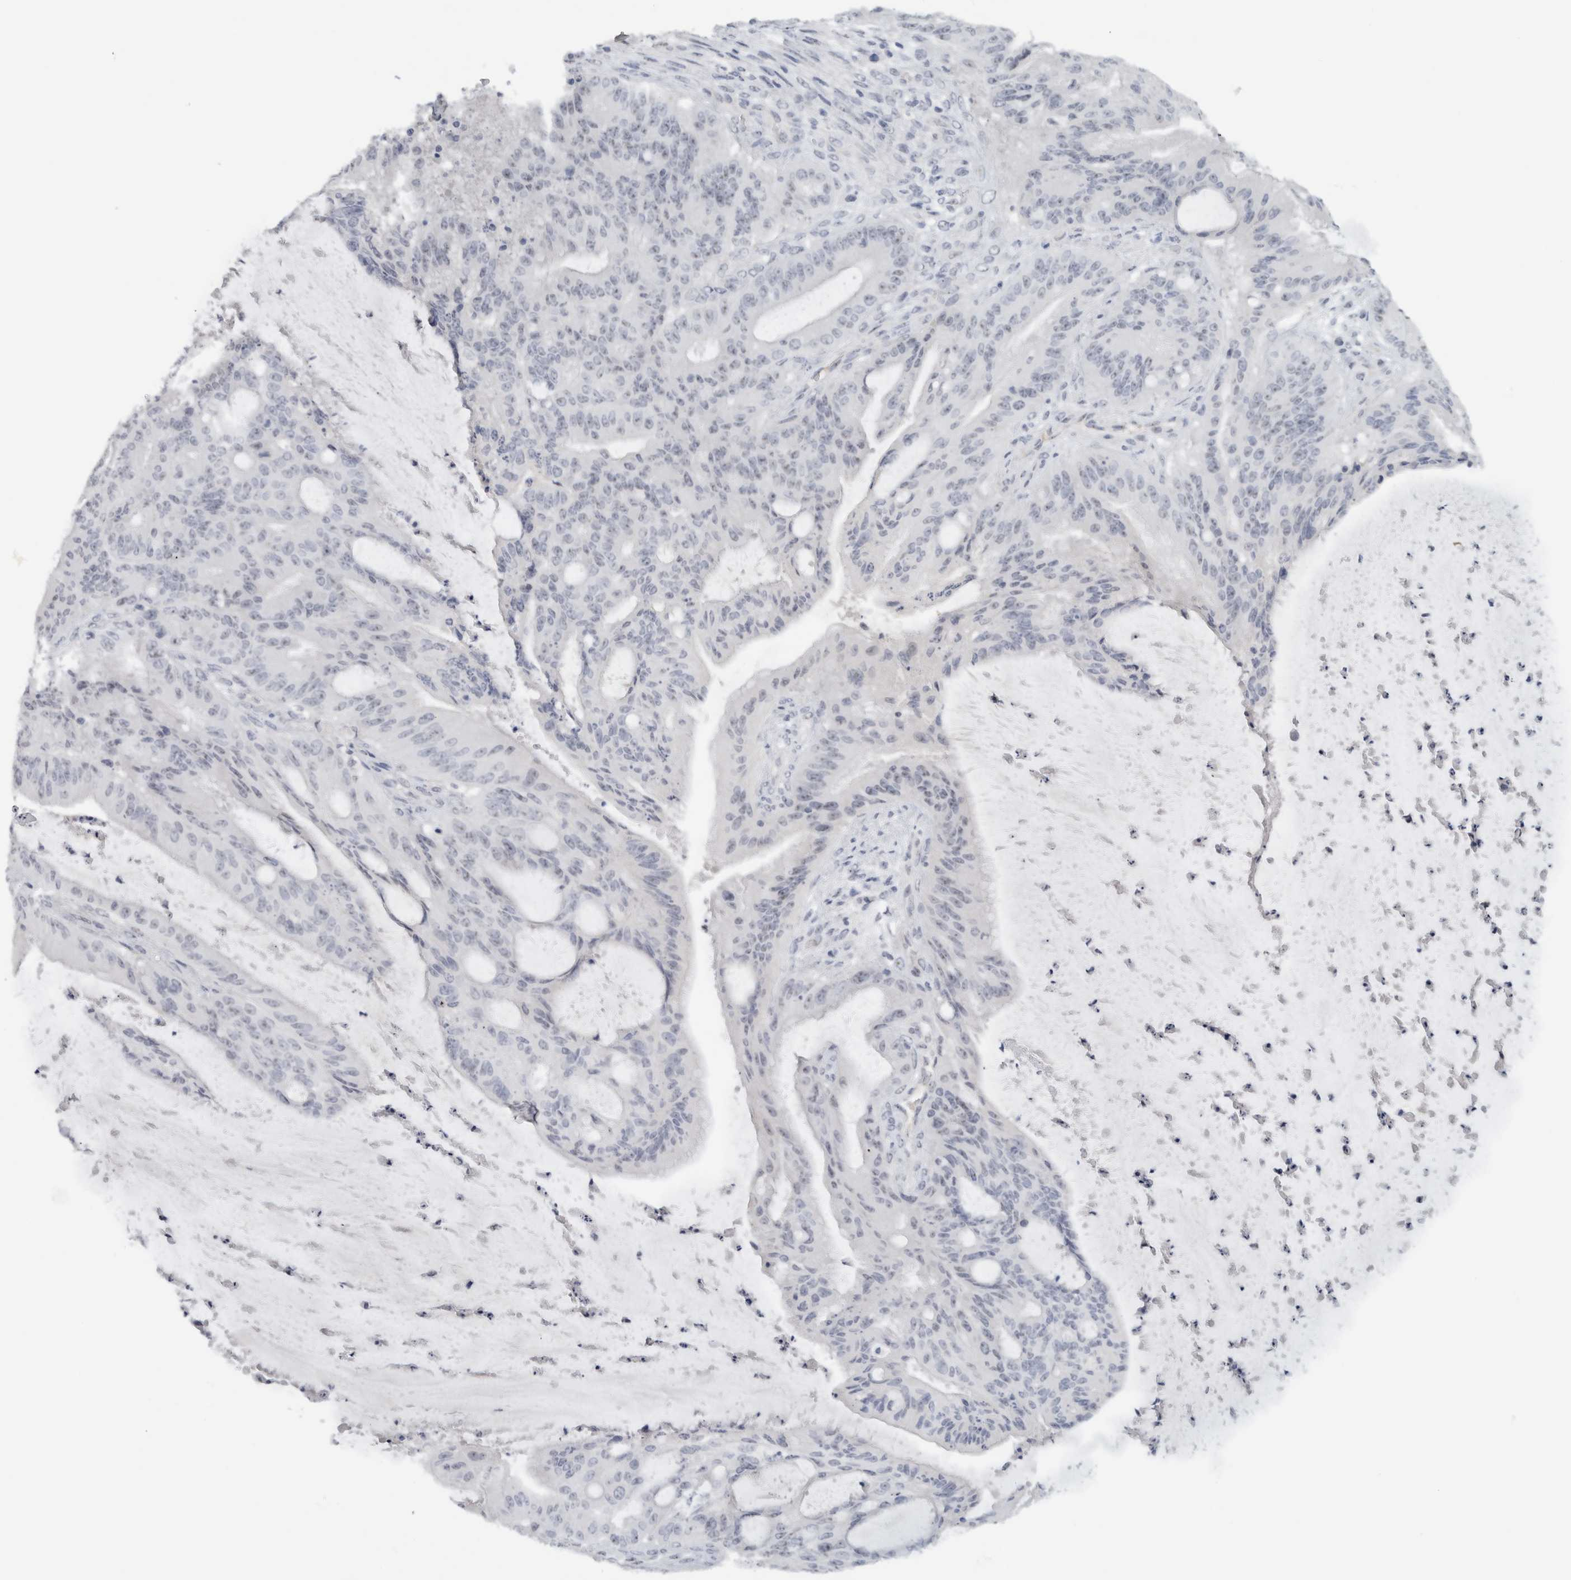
{"staining": {"intensity": "negative", "quantity": "none", "location": "none"}, "tissue": "liver cancer", "cell_type": "Tumor cells", "image_type": "cancer", "snomed": [{"axis": "morphology", "description": "Normal tissue, NOS"}, {"axis": "morphology", "description": "Cholangiocarcinoma"}, {"axis": "topography", "description": "Liver"}, {"axis": "topography", "description": "Peripheral nerve tissue"}], "caption": "Immunohistochemistry (IHC) micrograph of neoplastic tissue: human cholangiocarcinoma (liver) stained with DAB displays no significant protein staining in tumor cells.", "gene": "FMR1NB", "patient": {"sex": "female", "age": 73}}